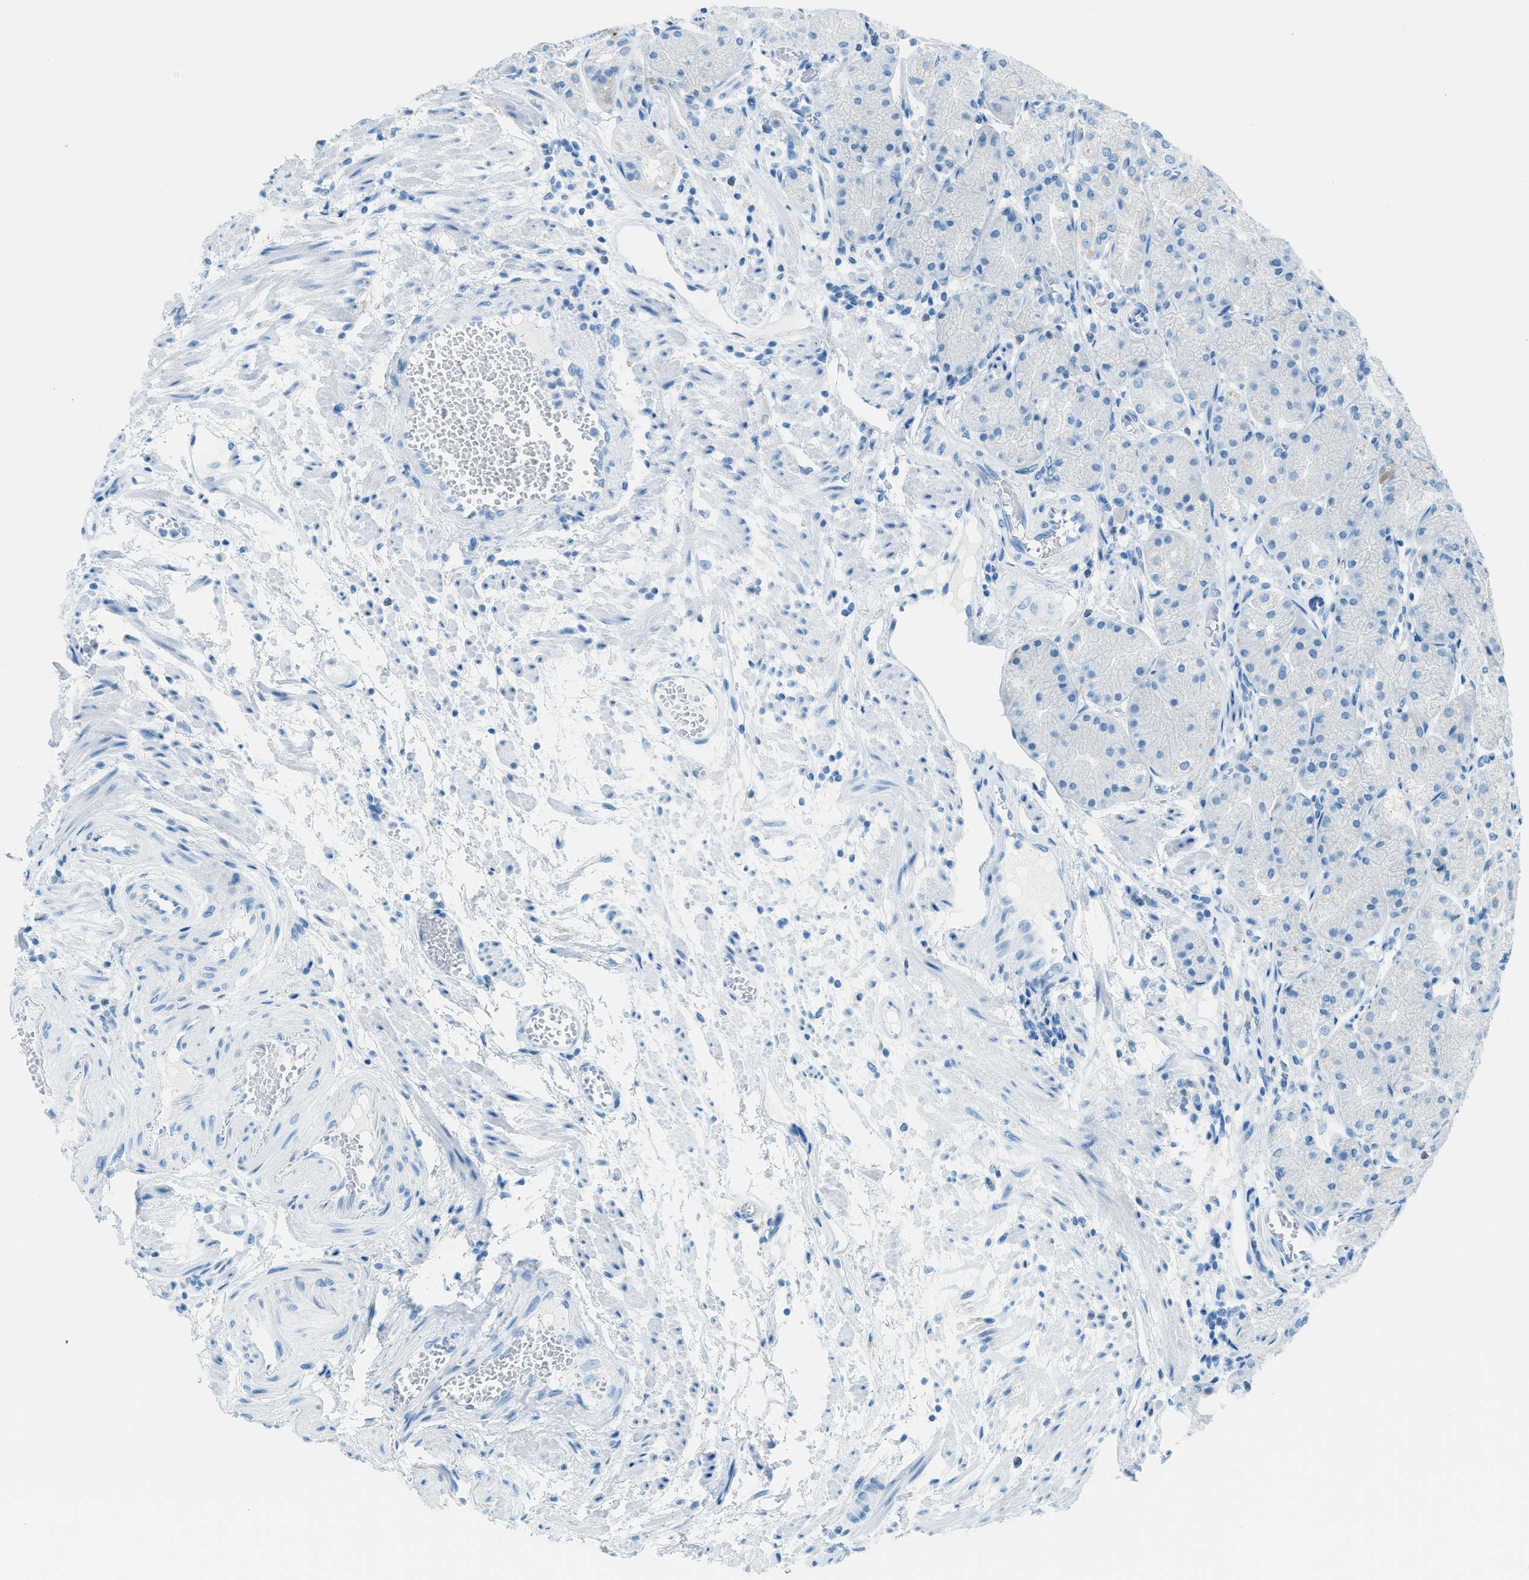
{"staining": {"intensity": "negative", "quantity": "none", "location": "none"}, "tissue": "stomach", "cell_type": "Glandular cells", "image_type": "normal", "snomed": [{"axis": "morphology", "description": "Normal tissue, NOS"}, {"axis": "topography", "description": "Stomach, upper"}], "caption": "Glandular cells show no significant protein expression in benign stomach. Nuclei are stained in blue.", "gene": "C21orf62", "patient": {"sex": "male", "age": 72}}